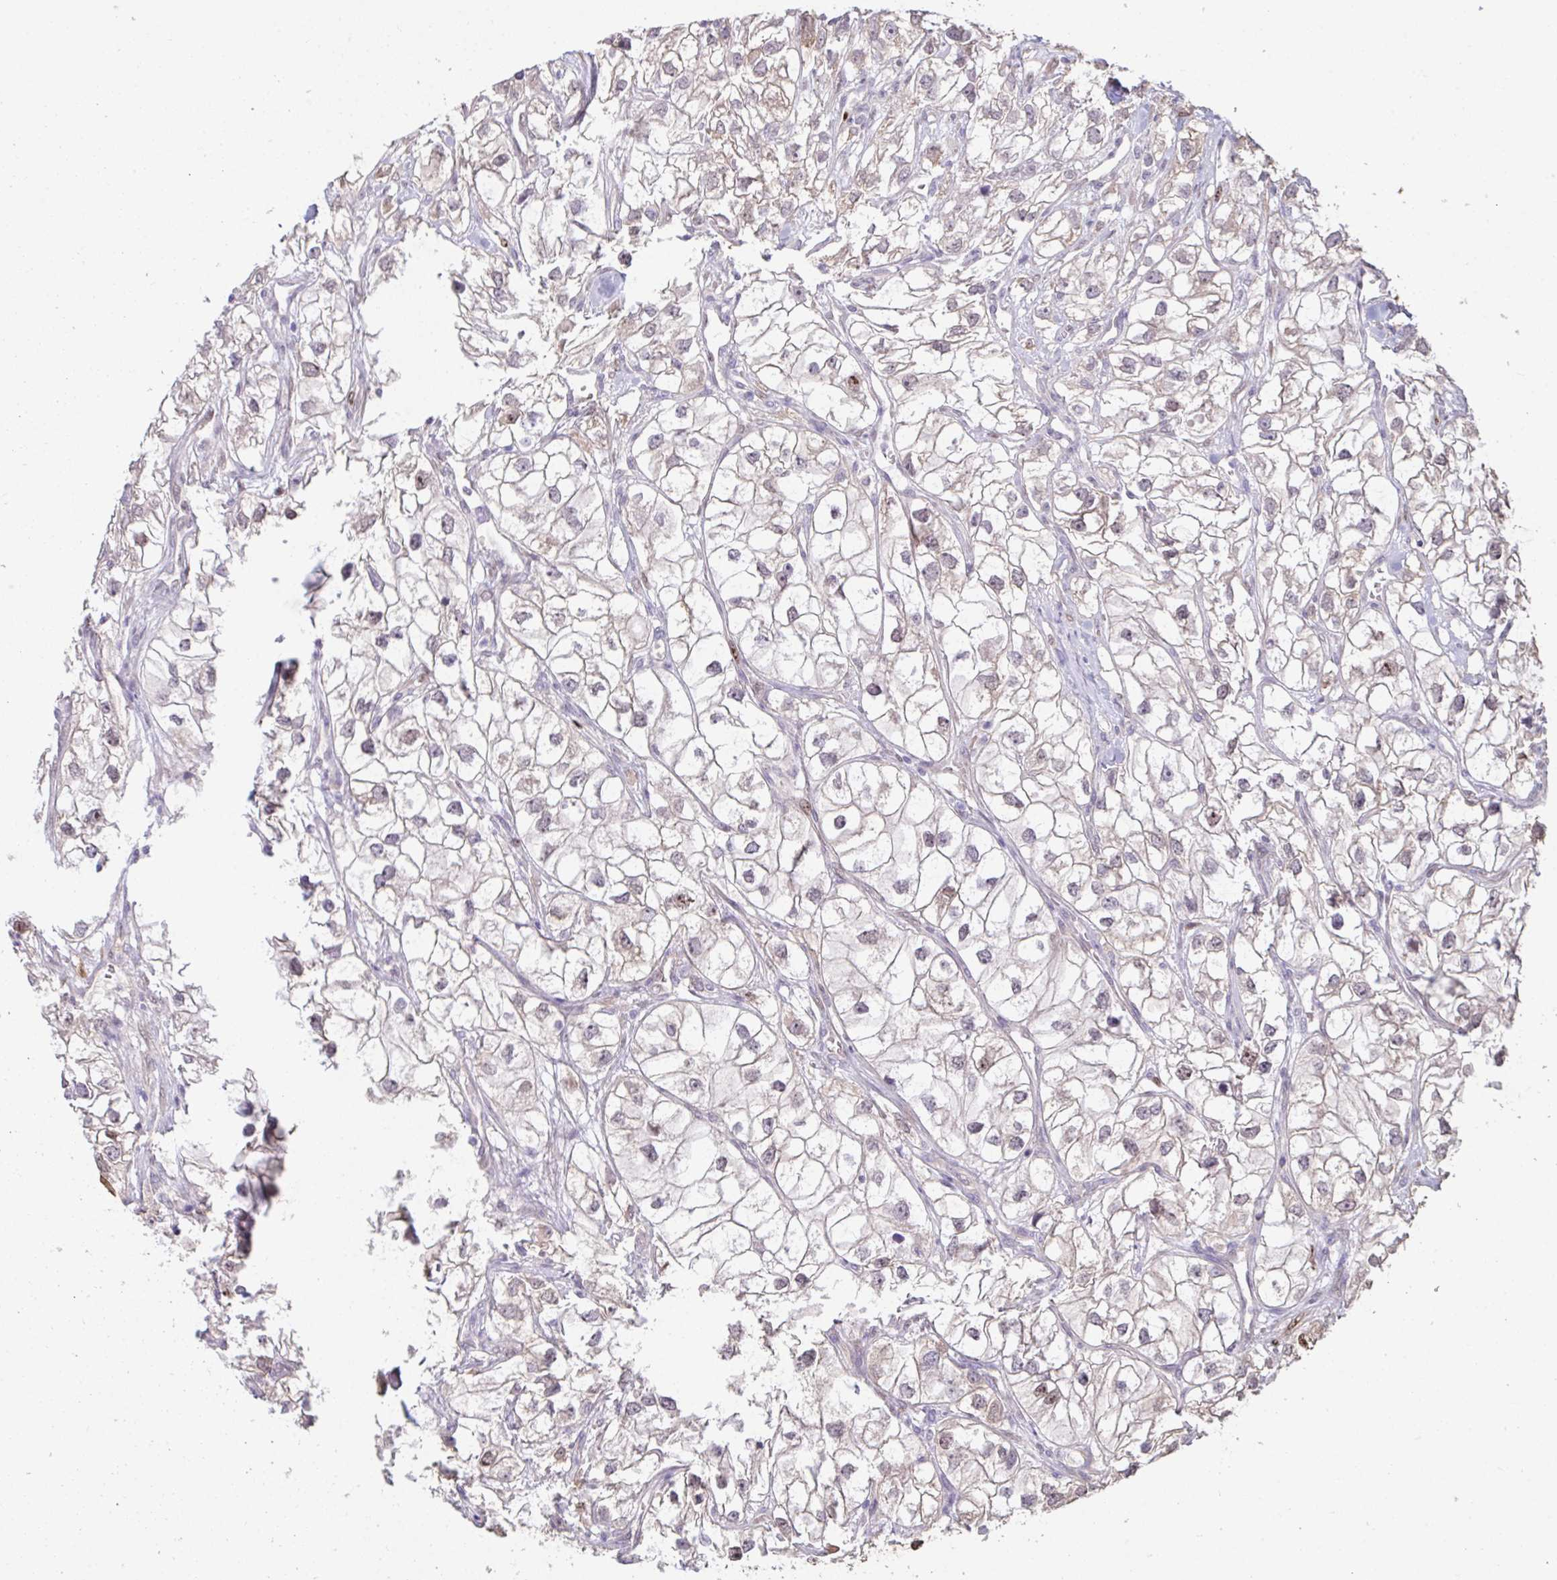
{"staining": {"intensity": "weak", "quantity": "<25%", "location": "nuclear"}, "tissue": "renal cancer", "cell_type": "Tumor cells", "image_type": "cancer", "snomed": [{"axis": "morphology", "description": "Adenocarcinoma, NOS"}, {"axis": "topography", "description": "Kidney"}], "caption": "Tumor cells are negative for brown protein staining in renal adenocarcinoma.", "gene": "SETD7", "patient": {"sex": "male", "age": 59}}